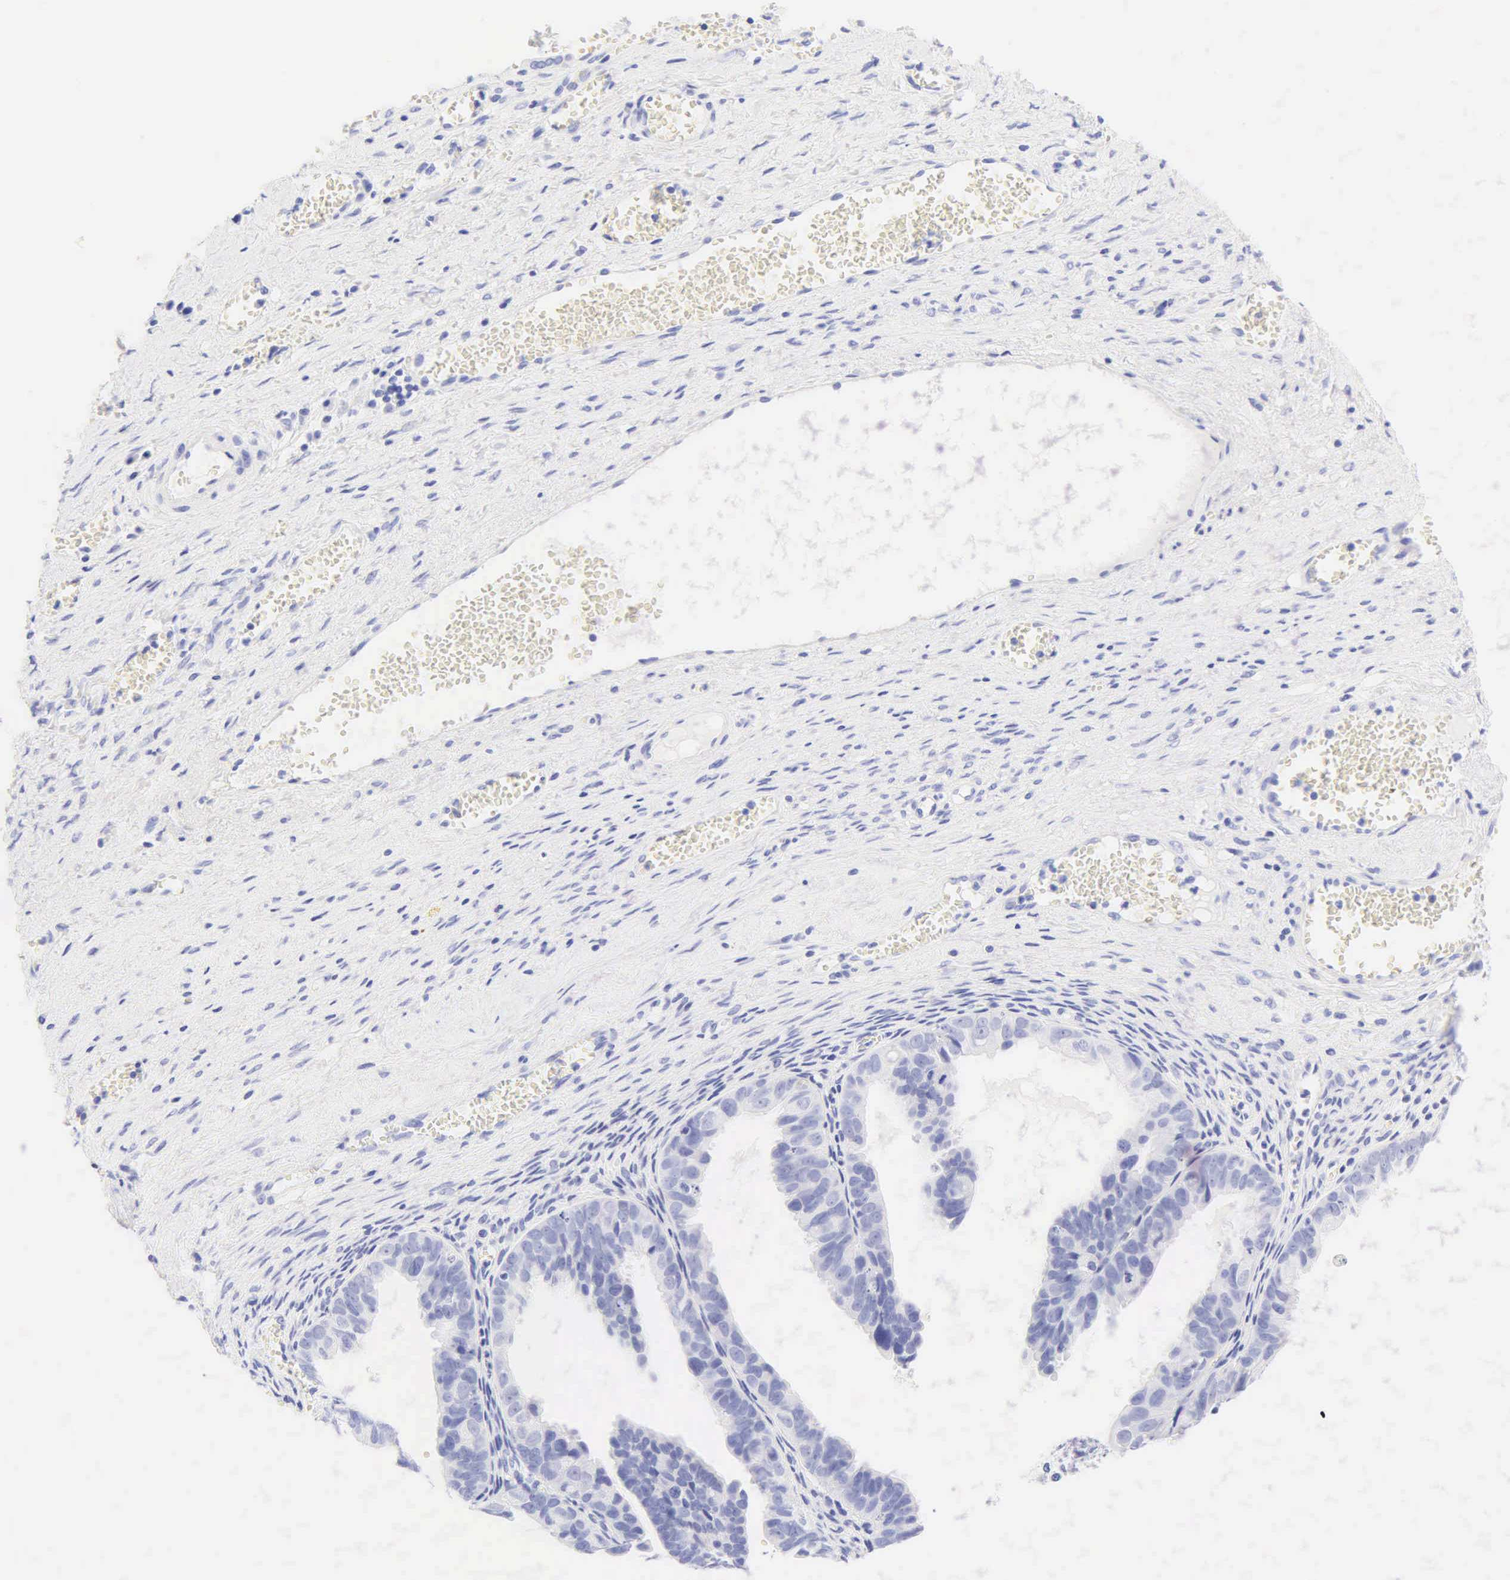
{"staining": {"intensity": "negative", "quantity": "none", "location": "none"}, "tissue": "ovarian cancer", "cell_type": "Tumor cells", "image_type": "cancer", "snomed": [{"axis": "morphology", "description": "Carcinoma, endometroid"}, {"axis": "topography", "description": "Ovary"}], "caption": "Immunohistochemistry photomicrograph of endometroid carcinoma (ovarian) stained for a protein (brown), which displays no staining in tumor cells.", "gene": "KRT20", "patient": {"sex": "female", "age": 85}}